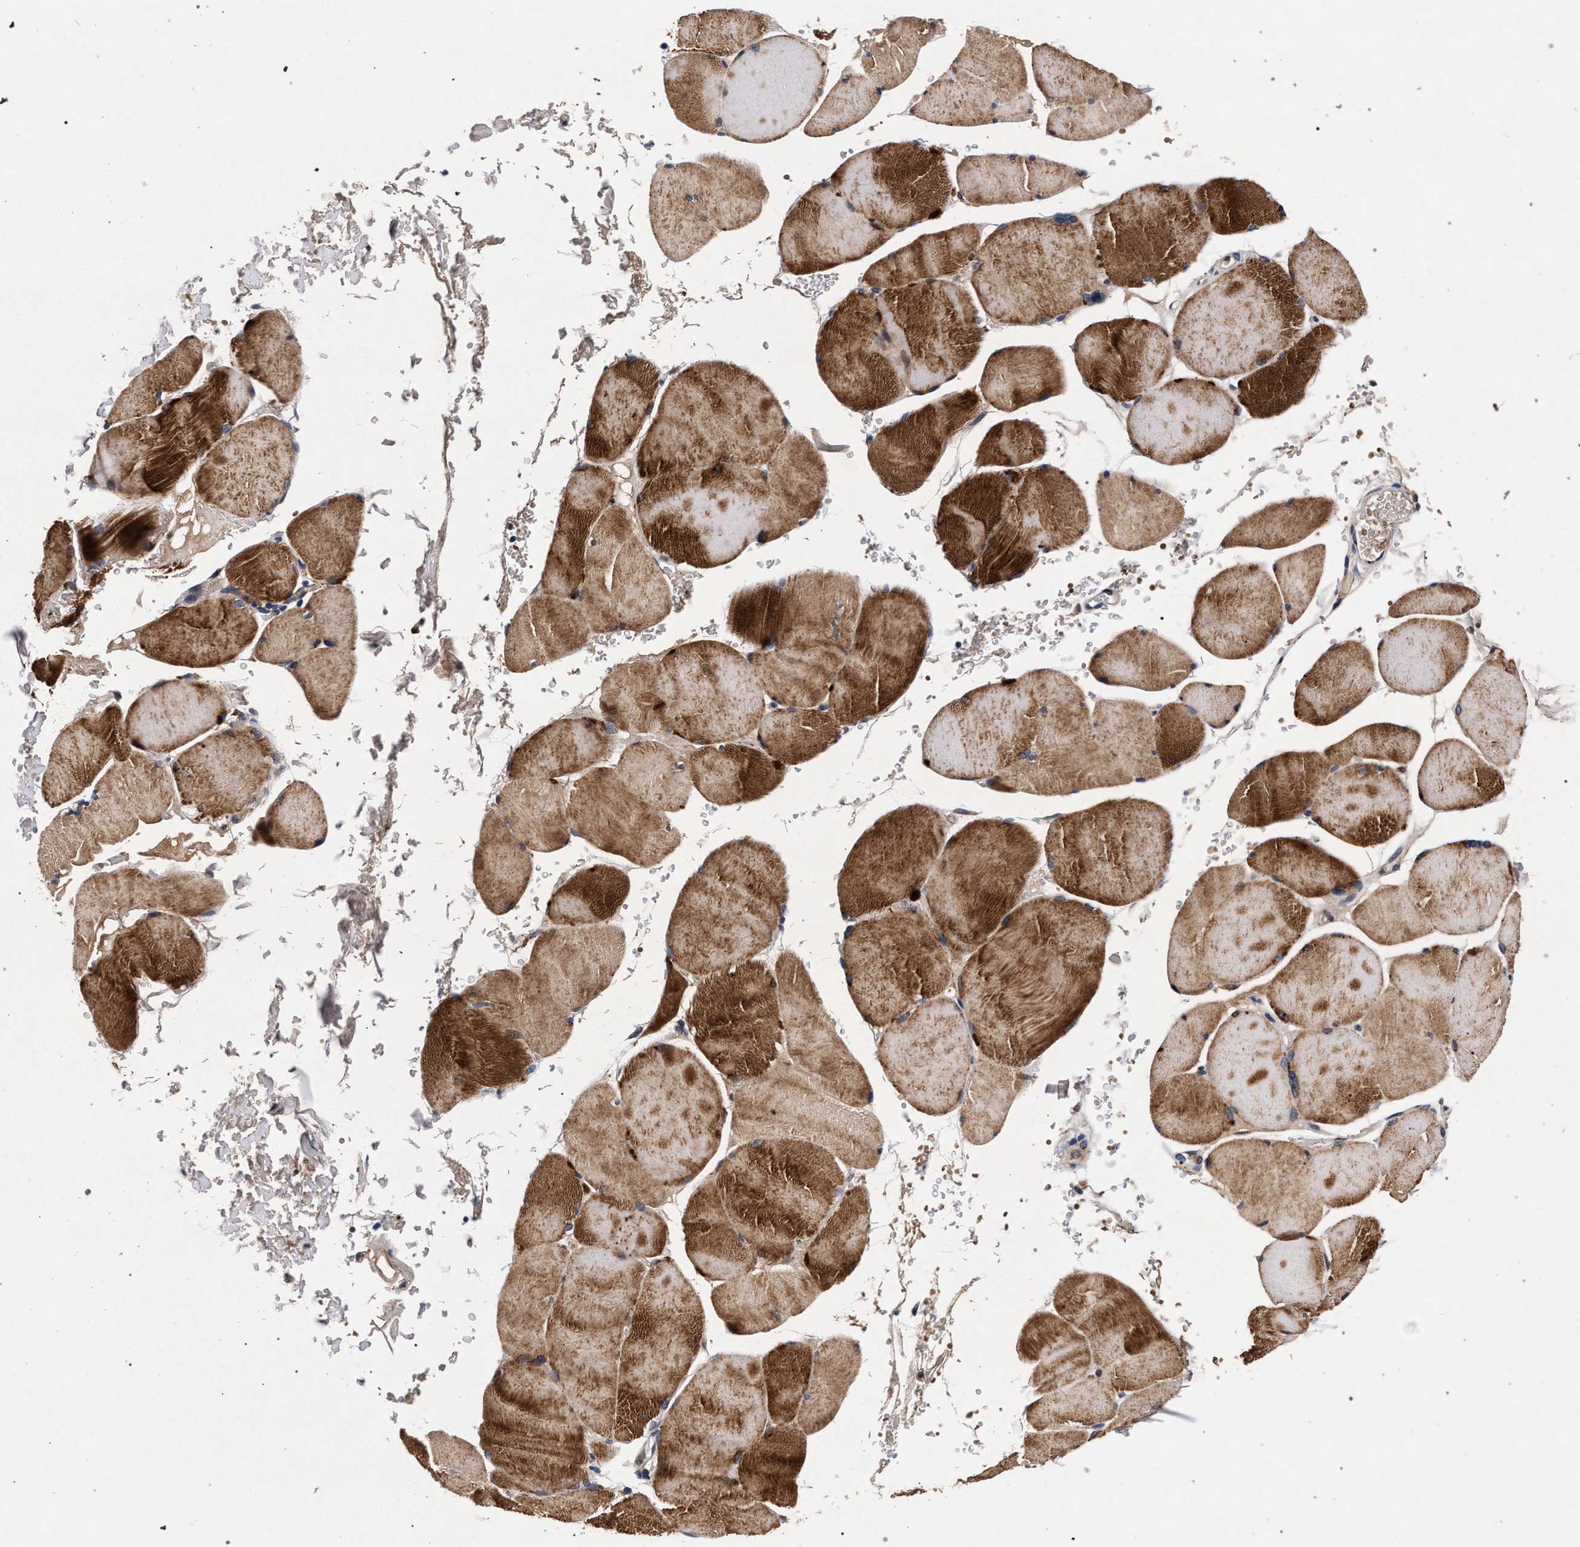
{"staining": {"intensity": "moderate", "quantity": ">75%", "location": "cytoplasmic/membranous"}, "tissue": "skeletal muscle", "cell_type": "Myocytes", "image_type": "normal", "snomed": [{"axis": "morphology", "description": "Normal tissue, NOS"}, {"axis": "topography", "description": "Skin"}, {"axis": "topography", "description": "Skeletal muscle"}], "caption": "Immunohistochemistry (DAB) staining of normal human skeletal muscle reveals moderate cytoplasmic/membranous protein positivity in approximately >75% of myocytes.", "gene": "NEK7", "patient": {"sex": "male", "age": 83}}